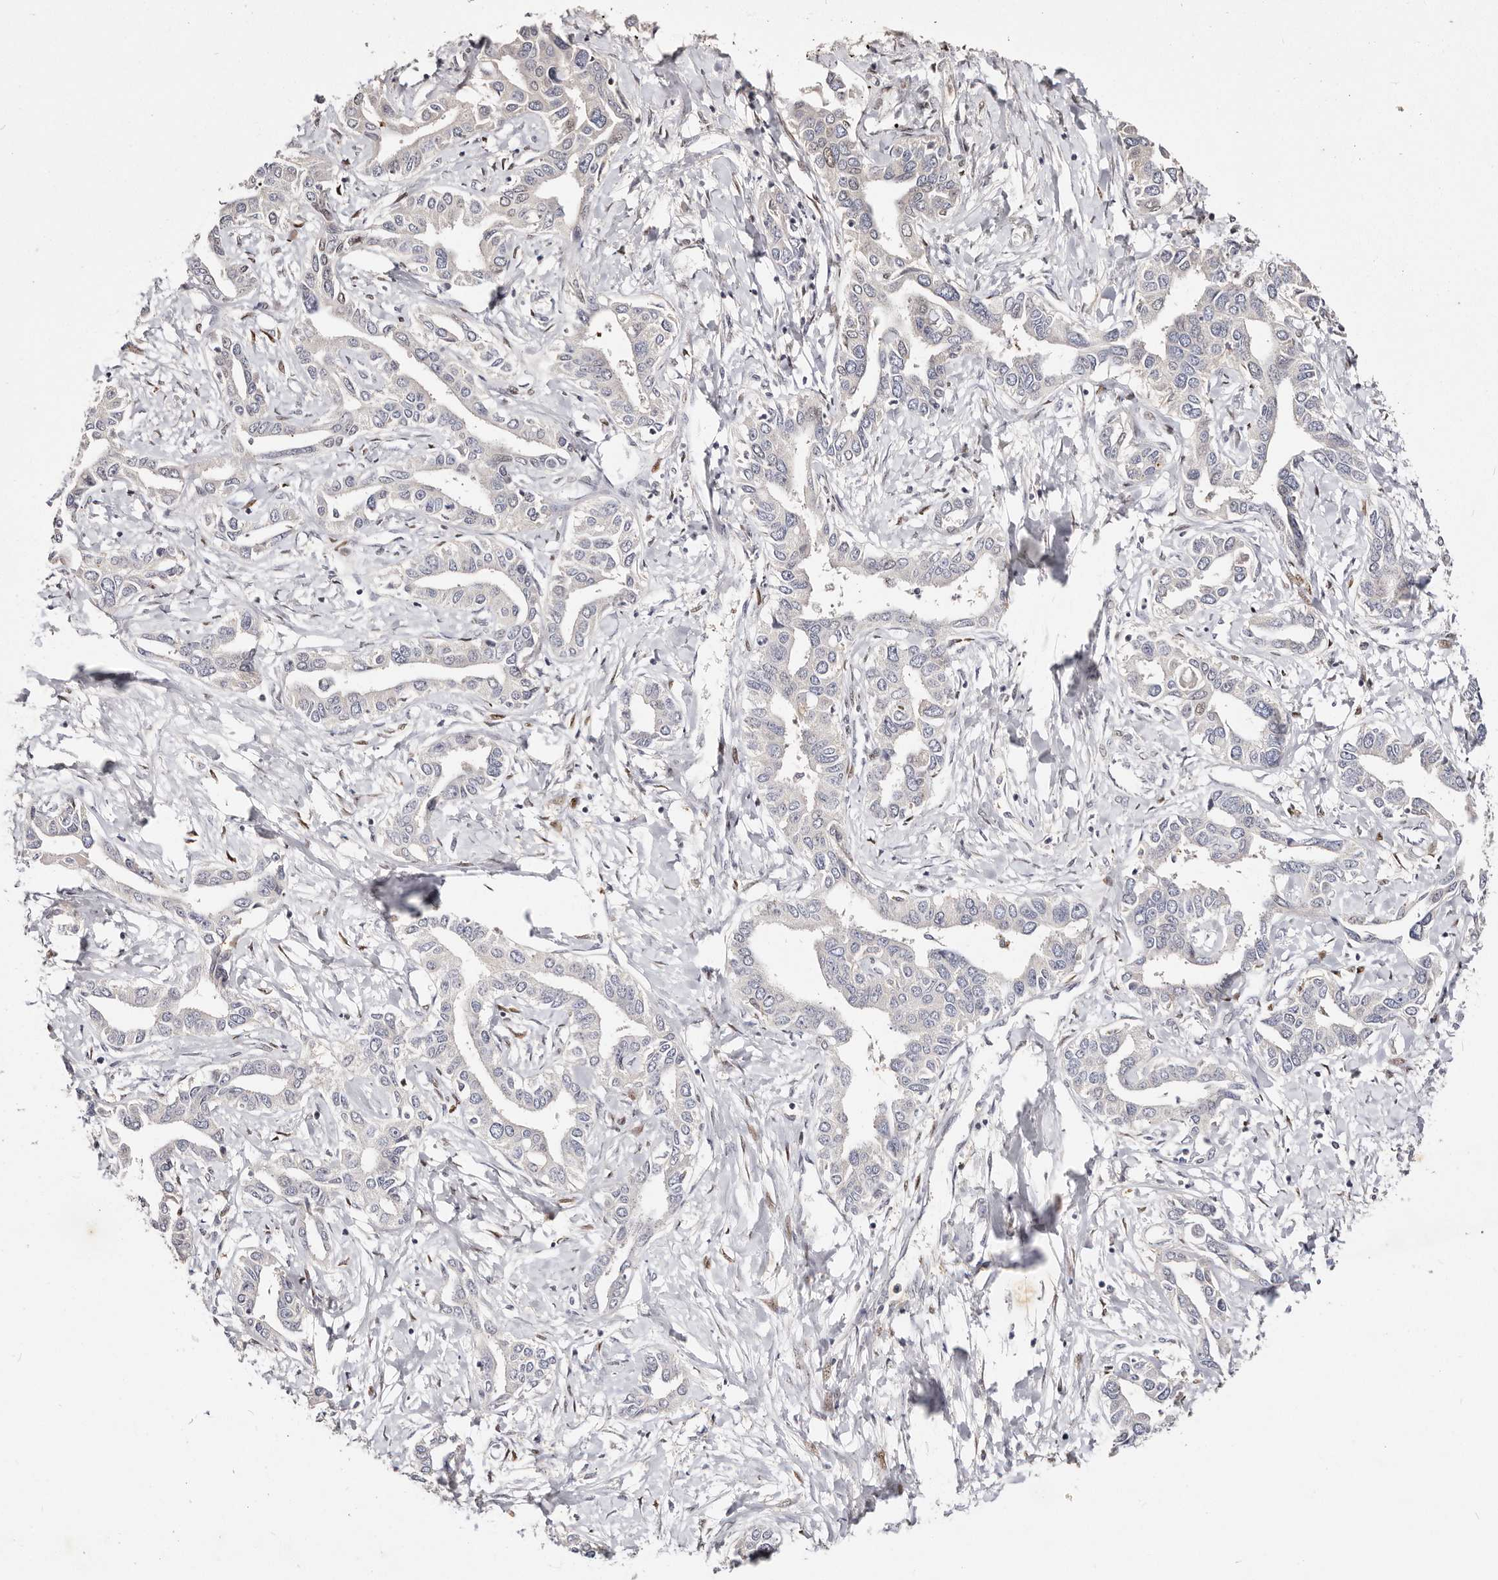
{"staining": {"intensity": "negative", "quantity": "none", "location": "none"}, "tissue": "liver cancer", "cell_type": "Tumor cells", "image_type": "cancer", "snomed": [{"axis": "morphology", "description": "Cholangiocarcinoma"}, {"axis": "topography", "description": "Liver"}], "caption": "Image shows no significant protein expression in tumor cells of liver cancer (cholangiocarcinoma).", "gene": "IQGAP3", "patient": {"sex": "male", "age": 59}}